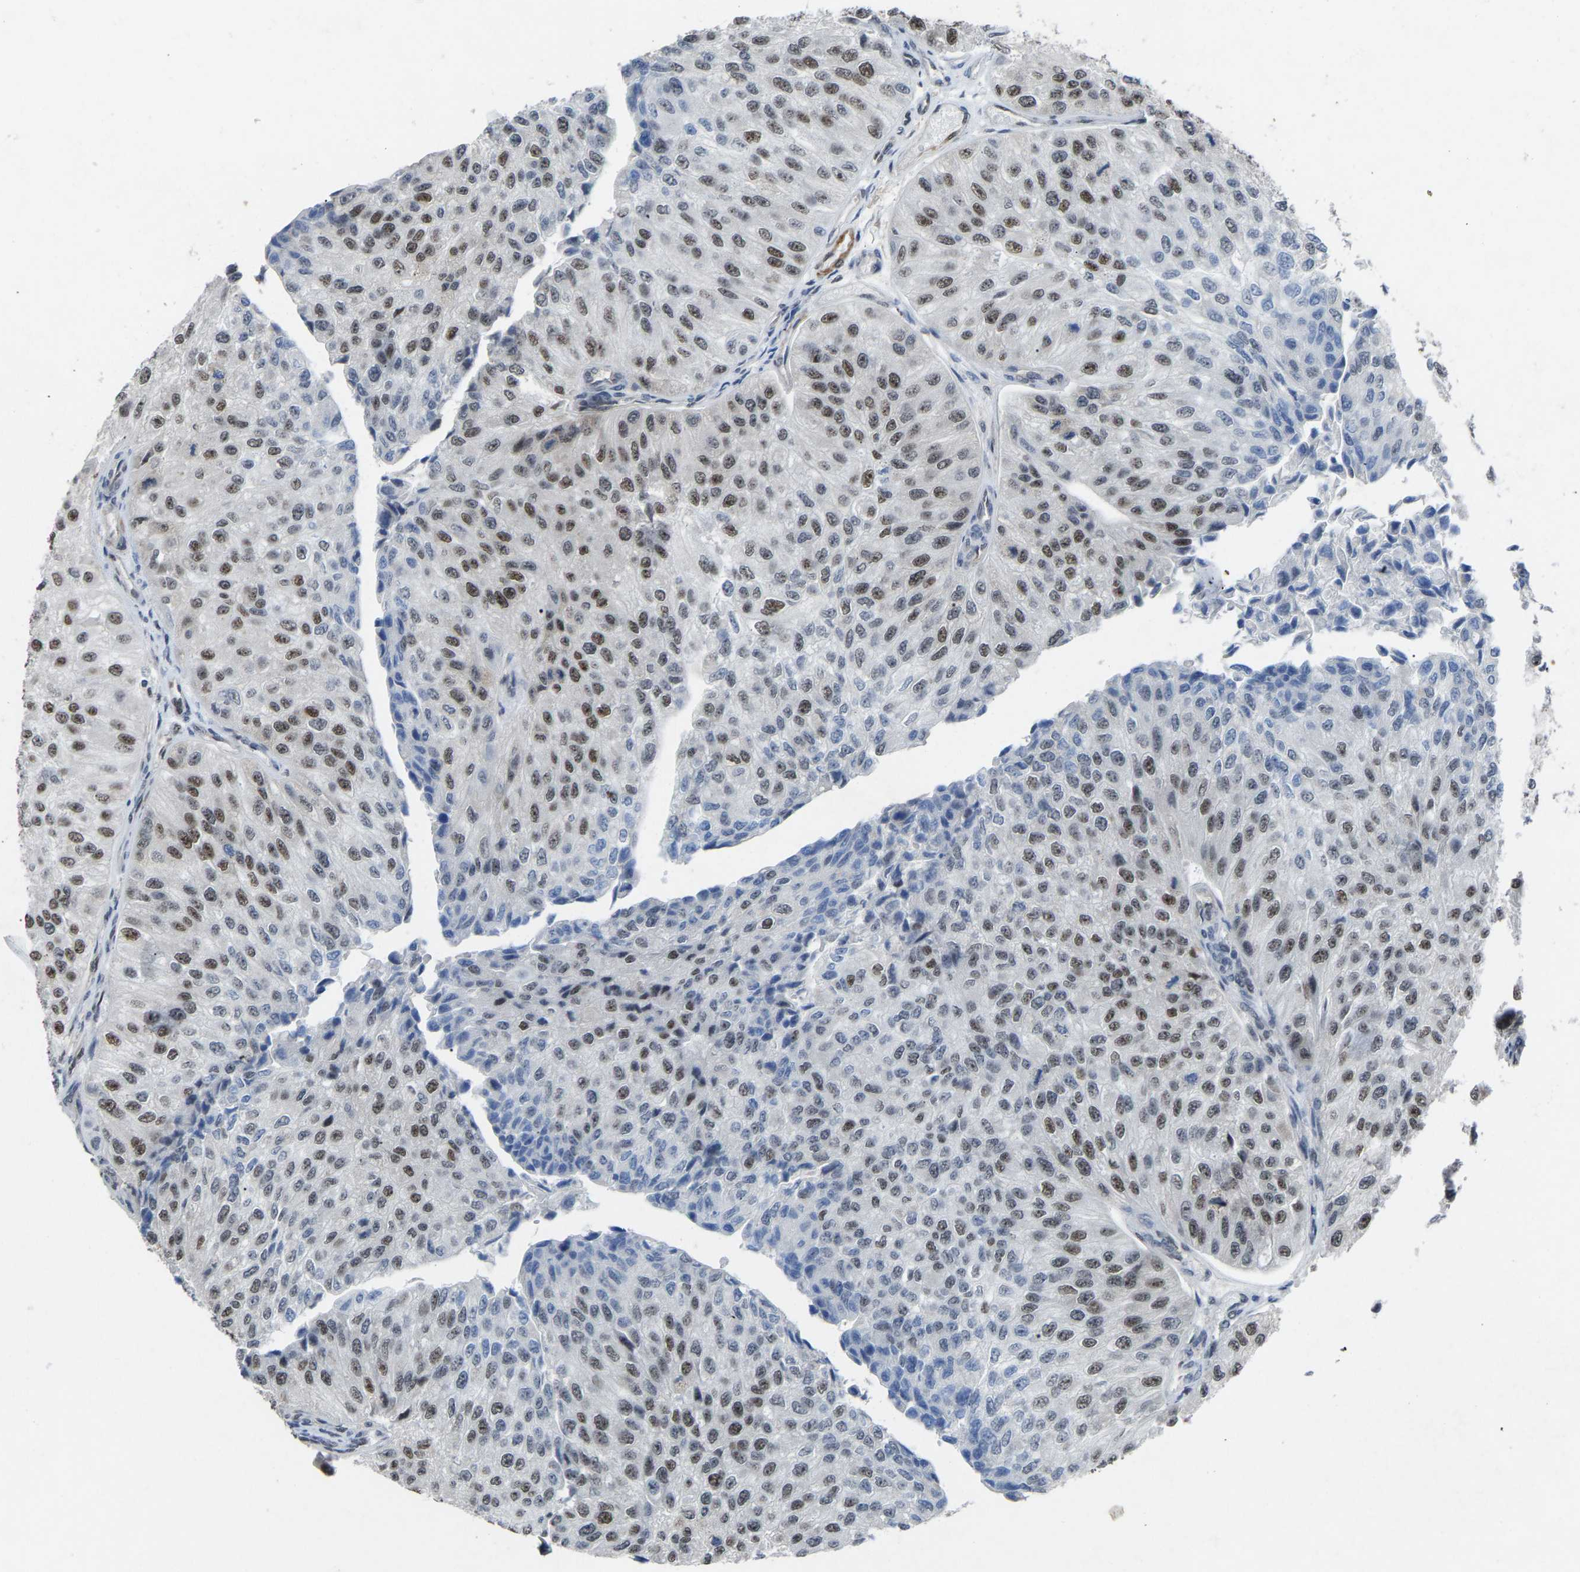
{"staining": {"intensity": "moderate", "quantity": "25%-75%", "location": "nuclear"}, "tissue": "urothelial cancer", "cell_type": "Tumor cells", "image_type": "cancer", "snomed": [{"axis": "morphology", "description": "Urothelial carcinoma, High grade"}, {"axis": "topography", "description": "Kidney"}, {"axis": "topography", "description": "Urinary bladder"}], "caption": "Protein staining reveals moderate nuclear staining in about 25%-75% of tumor cells in high-grade urothelial carcinoma. (Stains: DAB (3,3'-diaminobenzidine) in brown, nuclei in blue, Microscopy: brightfield microscopy at high magnification).", "gene": "DDX5", "patient": {"sex": "male", "age": 77}}